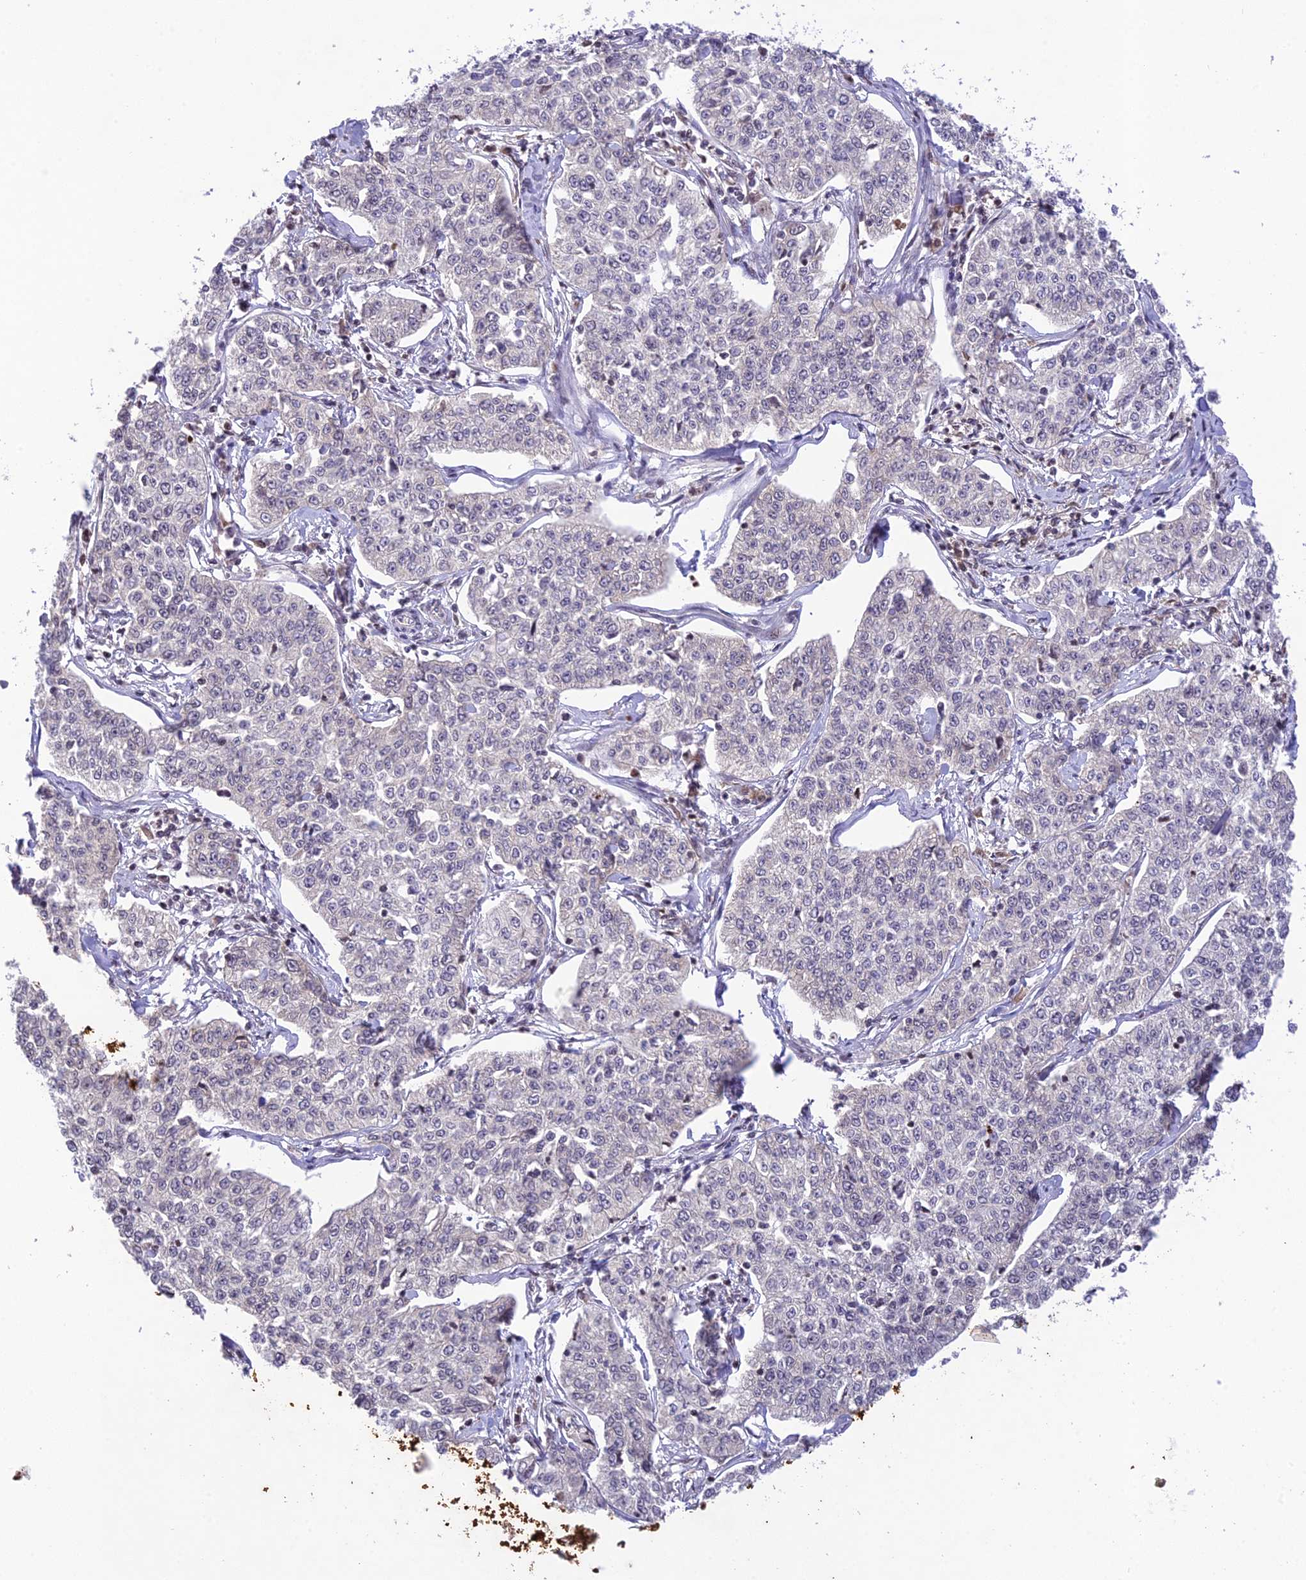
{"staining": {"intensity": "negative", "quantity": "none", "location": "none"}, "tissue": "cervical cancer", "cell_type": "Tumor cells", "image_type": "cancer", "snomed": [{"axis": "morphology", "description": "Squamous cell carcinoma, NOS"}, {"axis": "topography", "description": "Cervix"}], "caption": "Immunohistochemistry (IHC) micrograph of neoplastic tissue: cervical squamous cell carcinoma stained with DAB (3,3'-diaminobenzidine) demonstrates no significant protein positivity in tumor cells. (DAB IHC visualized using brightfield microscopy, high magnification).", "gene": "TEKT1", "patient": {"sex": "female", "age": 35}}